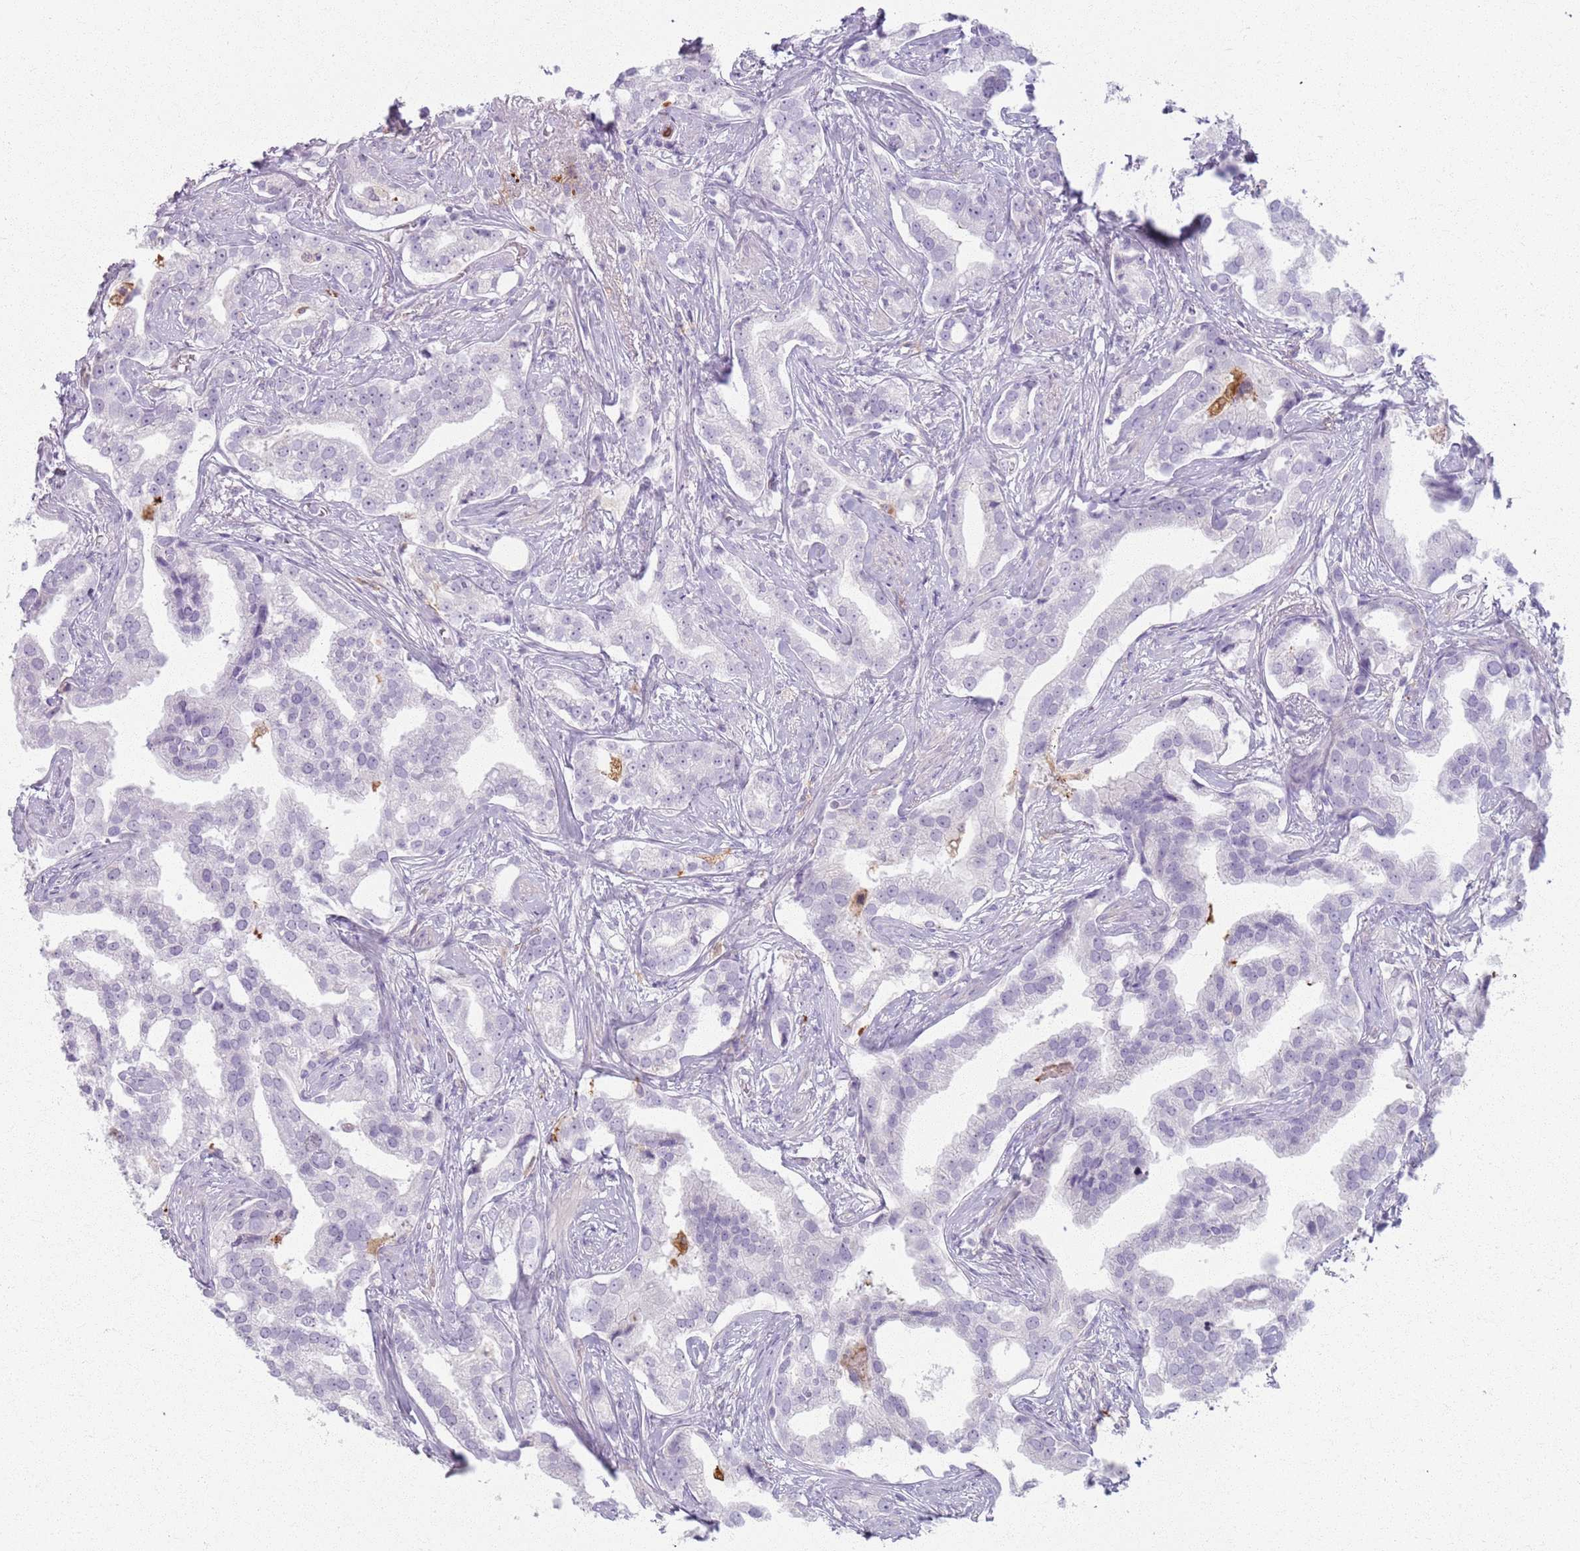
{"staining": {"intensity": "weak", "quantity": "<25%", "location": "cytoplasmic/membranous"}, "tissue": "prostate cancer", "cell_type": "Tumor cells", "image_type": "cancer", "snomed": [{"axis": "morphology", "description": "Adenocarcinoma, High grade"}, {"axis": "topography", "description": "Prostate"}], "caption": "Immunohistochemical staining of human high-grade adenocarcinoma (prostate) exhibits no significant expression in tumor cells. (Stains: DAB (3,3'-diaminobenzidine) IHC with hematoxylin counter stain, Microscopy: brightfield microscopy at high magnification).", "gene": "GDPGP1", "patient": {"sex": "male", "age": 67}}